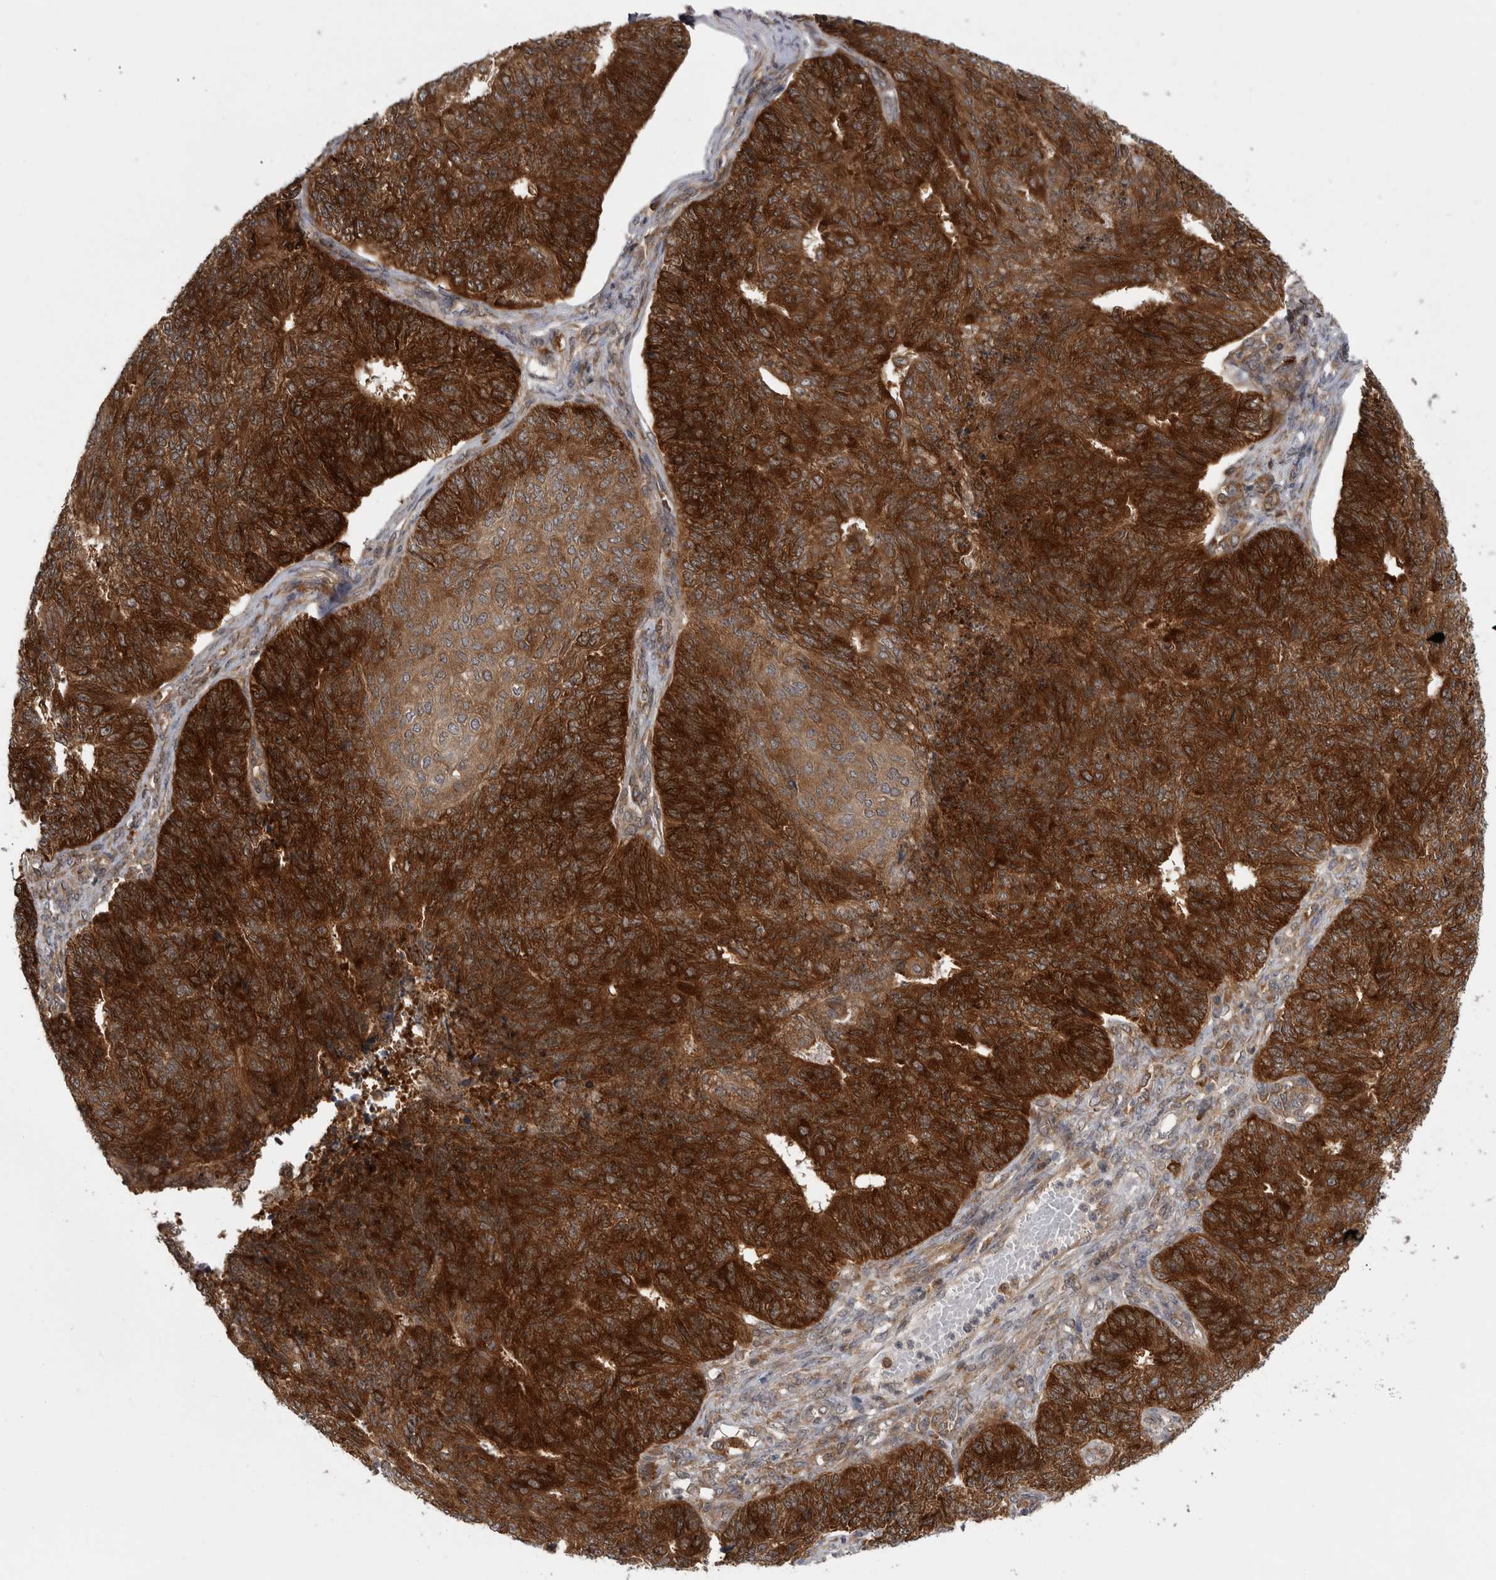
{"staining": {"intensity": "strong", "quantity": ">75%", "location": "cytoplasmic/membranous"}, "tissue": "endometrial cancer", "cell_type": "Tumor cells", "image_type": "cancer", "snomed": [{"axis": "morphology", "description": "Adenocarcinoma, NOS"}, {"axis": "topography", "description": "Endometrium"}], "caption": "Approximately >75% of tumor cells in adenocarcinoma (endometrial) show strong cytoplasmic/membranous protein expression as visualized by brown immunohistochemical staining.", "gene": "CACYBP", "patient": {"sex": "female", "age": 32}}